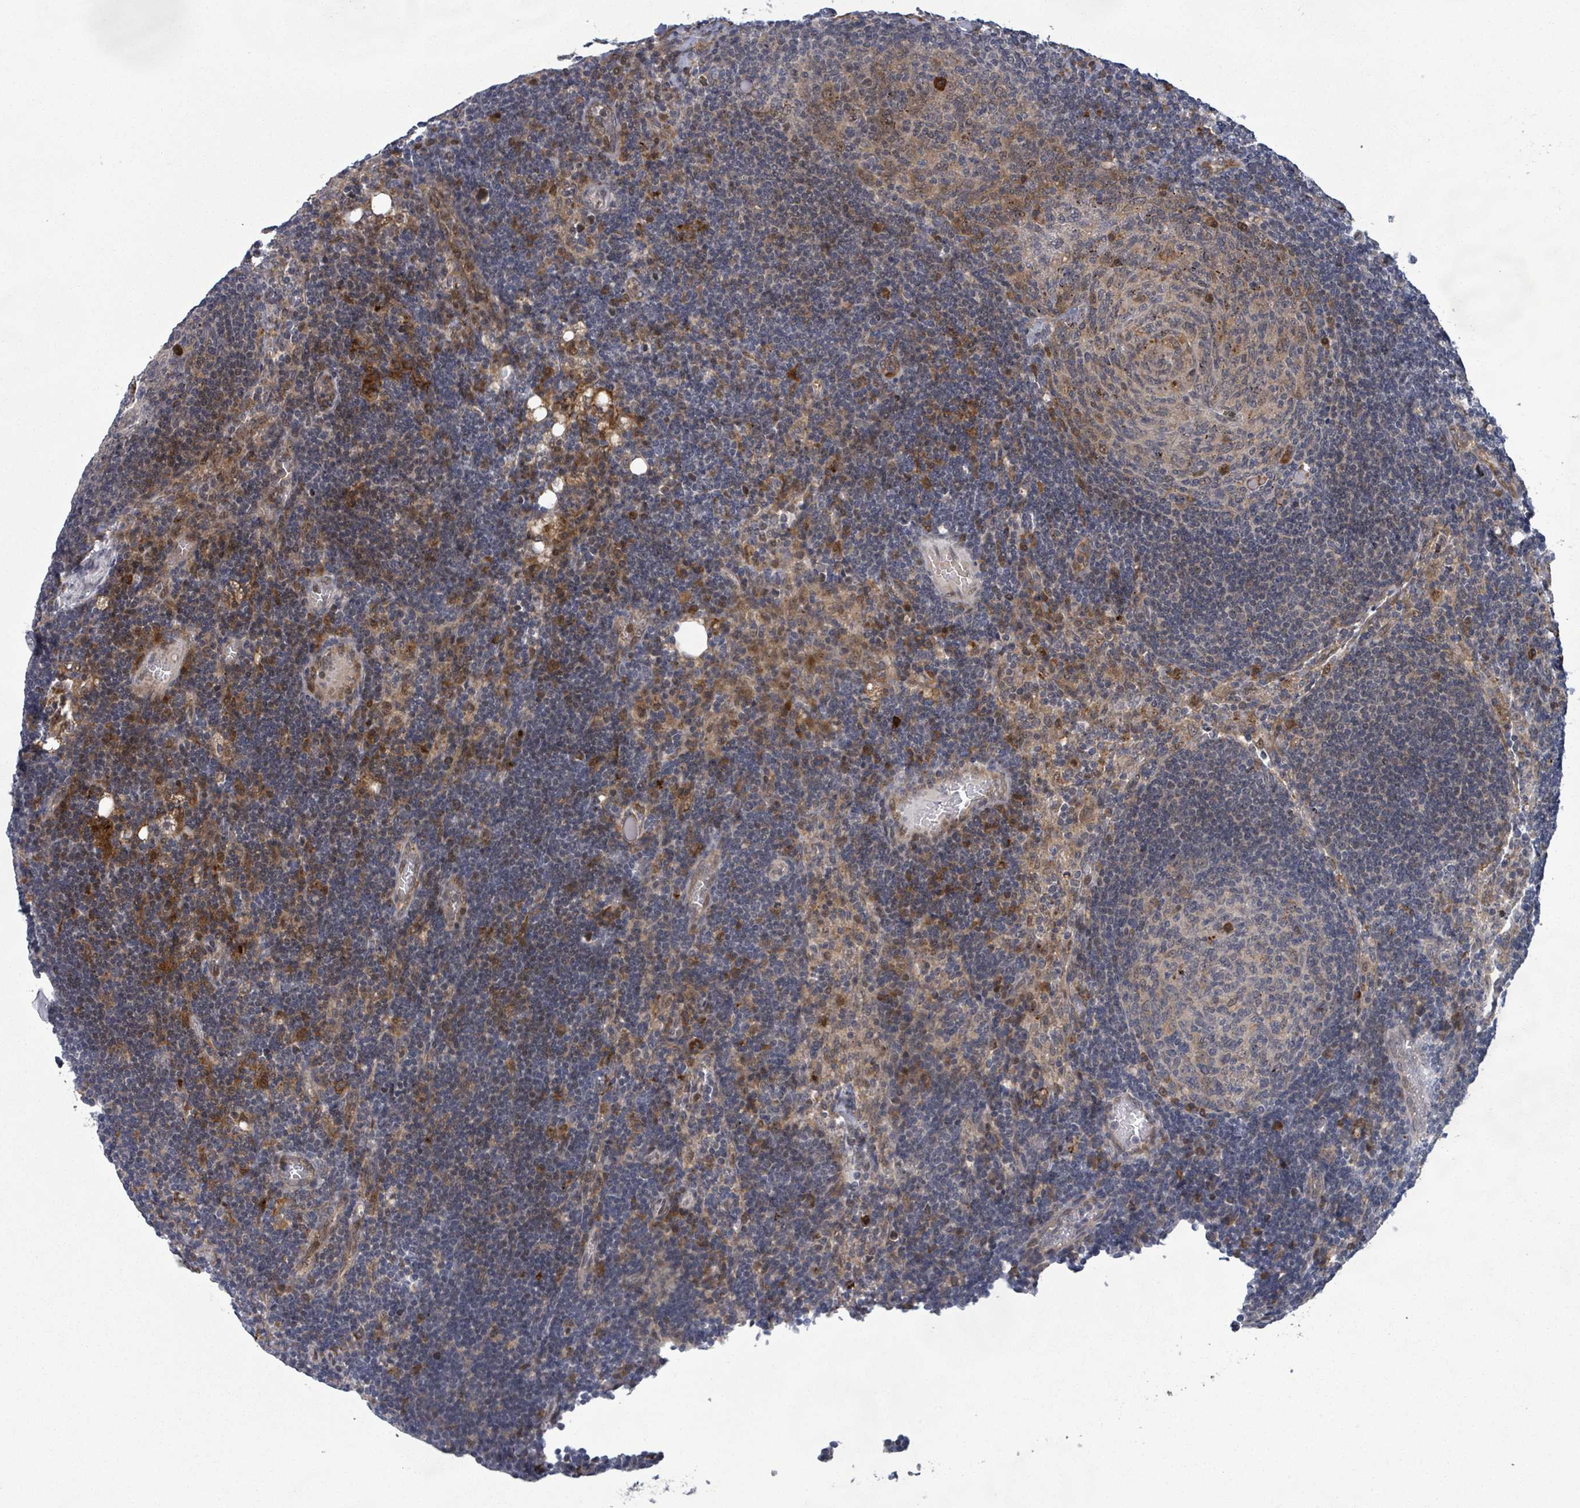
{"staining": {"intensity": "strong", "quantity": "<25%", "location": "cytoplasmic/membranous"}, "tissue": "lymph node", "cell_type": "Germinal center cells", "image_type": "normal", "snomed": [{"axis": "morphology", "description": "Normal tissue, NOS"}, {"axis": "topography", "description": "Lymph node"}], "caption": "IHC staining of normal lymph node, which reveals medium levels of strong cytoplasmic/membranous expression in about <25% of germinal center cells indicating strong cytoplasmic/membranous protein staining. The staining was performed using DAB (3,3'-diaminobenzidine) (brown) for protein detection and nuclei were counterstained in hematoxylin (blue).", "gene": "SHROOM2", "patient": {"sex": "female", "age": 73}}